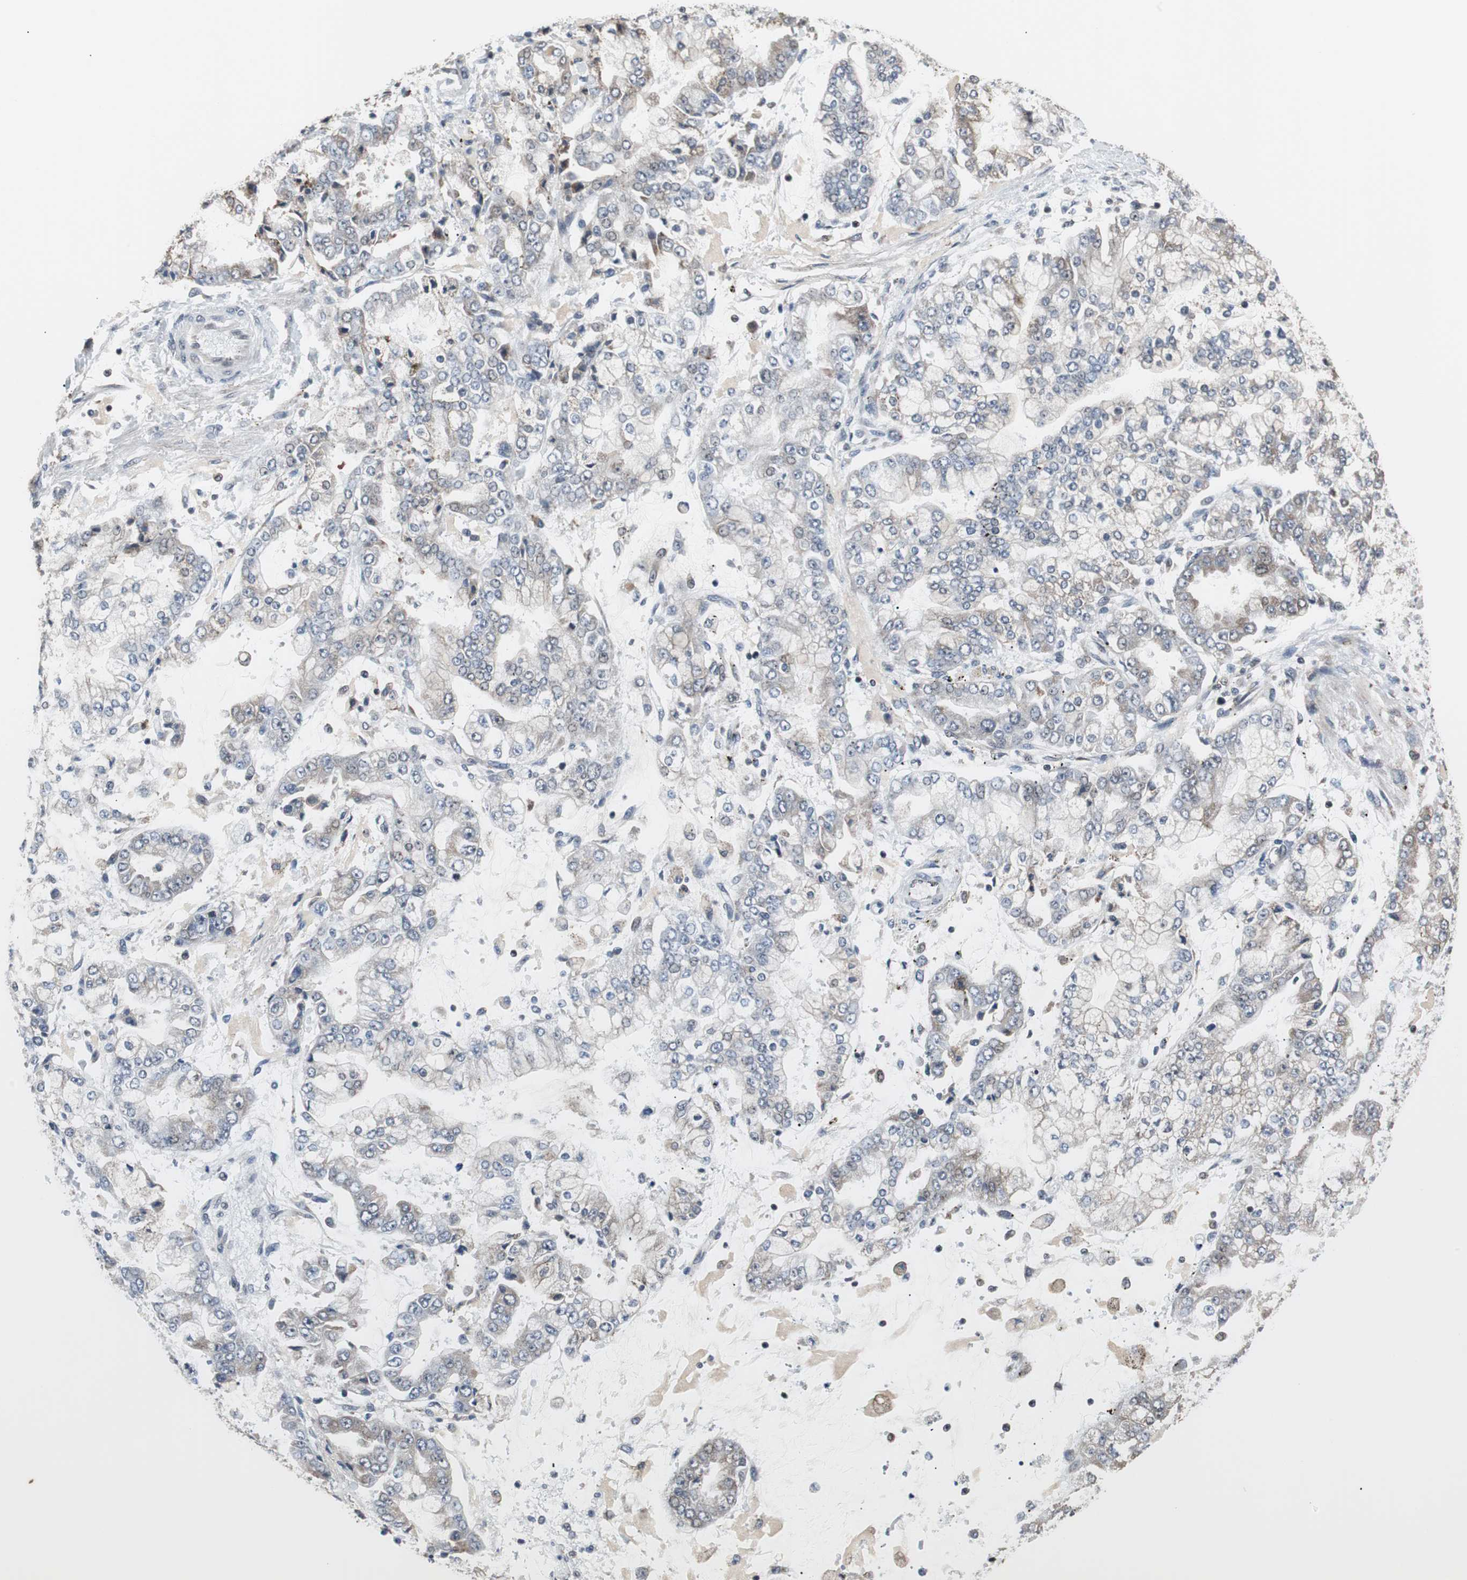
{"staining": {"intensity": "weak", "quantity": "<25%", "location": "cytoplasmic/membranous"}, "tissue": "stomach cancer", "cell_type": "Tumor cells", "image_type": "cancer", "snomed": [{"axis": "morphology", "description": "Adenocarcinoma, NOS"}, {"axis": "topography", "description": "Stomach"}], "caption": "Immunohistochemistry (IHC) photomicrograph of neoplastic tissue: stomach cancer (adenocarcinoma) stained with DAB (3,3'-diaminobenzidine) shows no significant protein staining in tumor cells. (DAB IHC visualized using brightfield microscopy, high magnification).", "gene": "TERF2IP", "patient": {"sex": "male", "age": 76}}